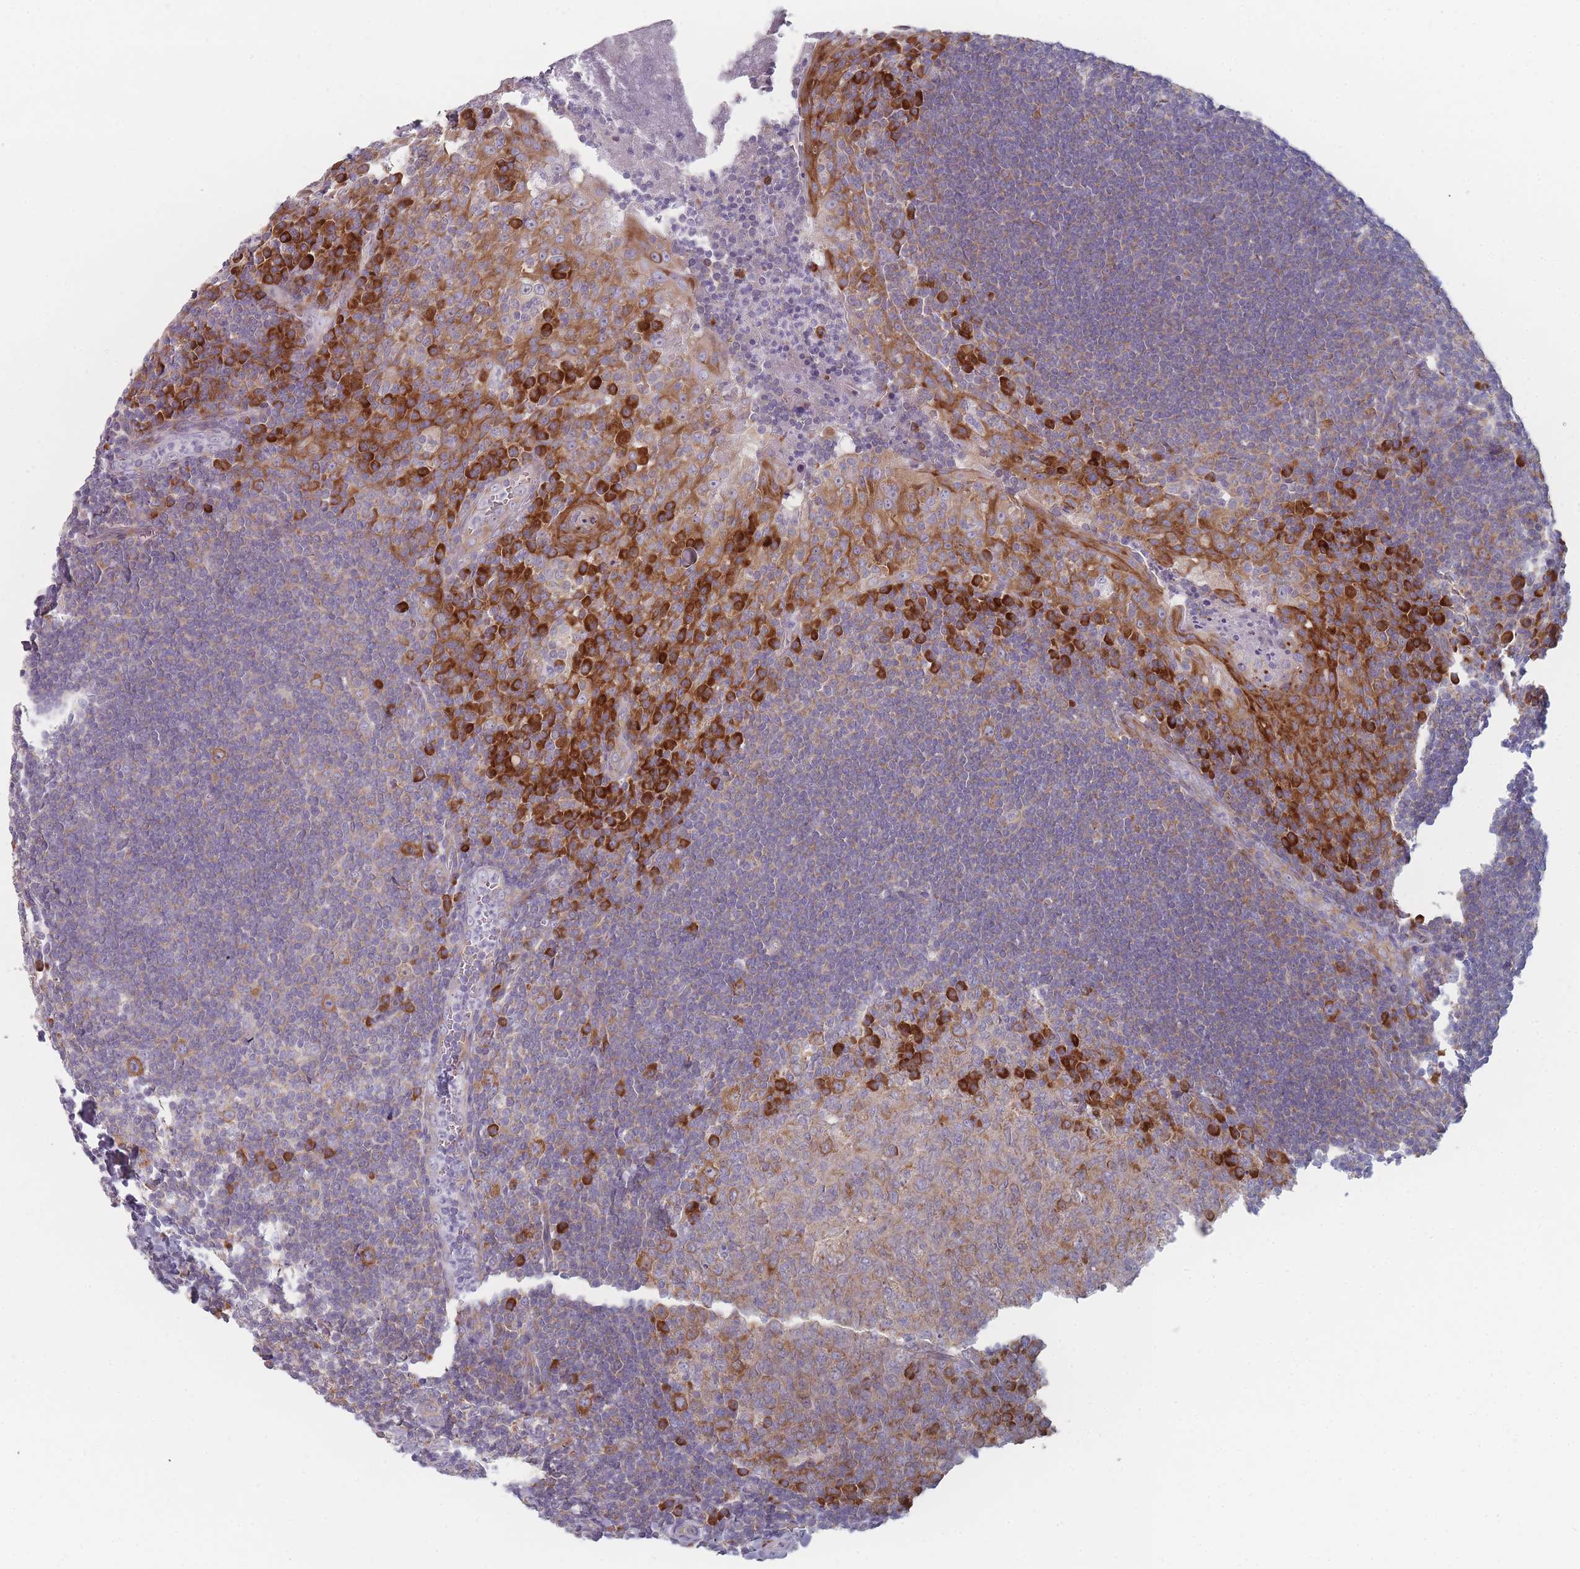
{"staining": {"intensity": "strong", "quantity": "<25%", "location": "cytoplasmic/membranous"}, "tissue": "tonsil", "cell_type": "Germinal center cells", "image_type": "normal", "snomed": [{"axis": "morphology", "description": "Normal tissue, NOS"}, {"axis": "topography", "description": "Tonsil"}], "caption": "Immunohistochemistry of benign human tonsil exhibits medium levels of strong cytoplasmic/membranous positivity in approximately <25% of germinal center cells.", "gene": "CACNG5", "patient": {"sex": "male", "age": 27}}